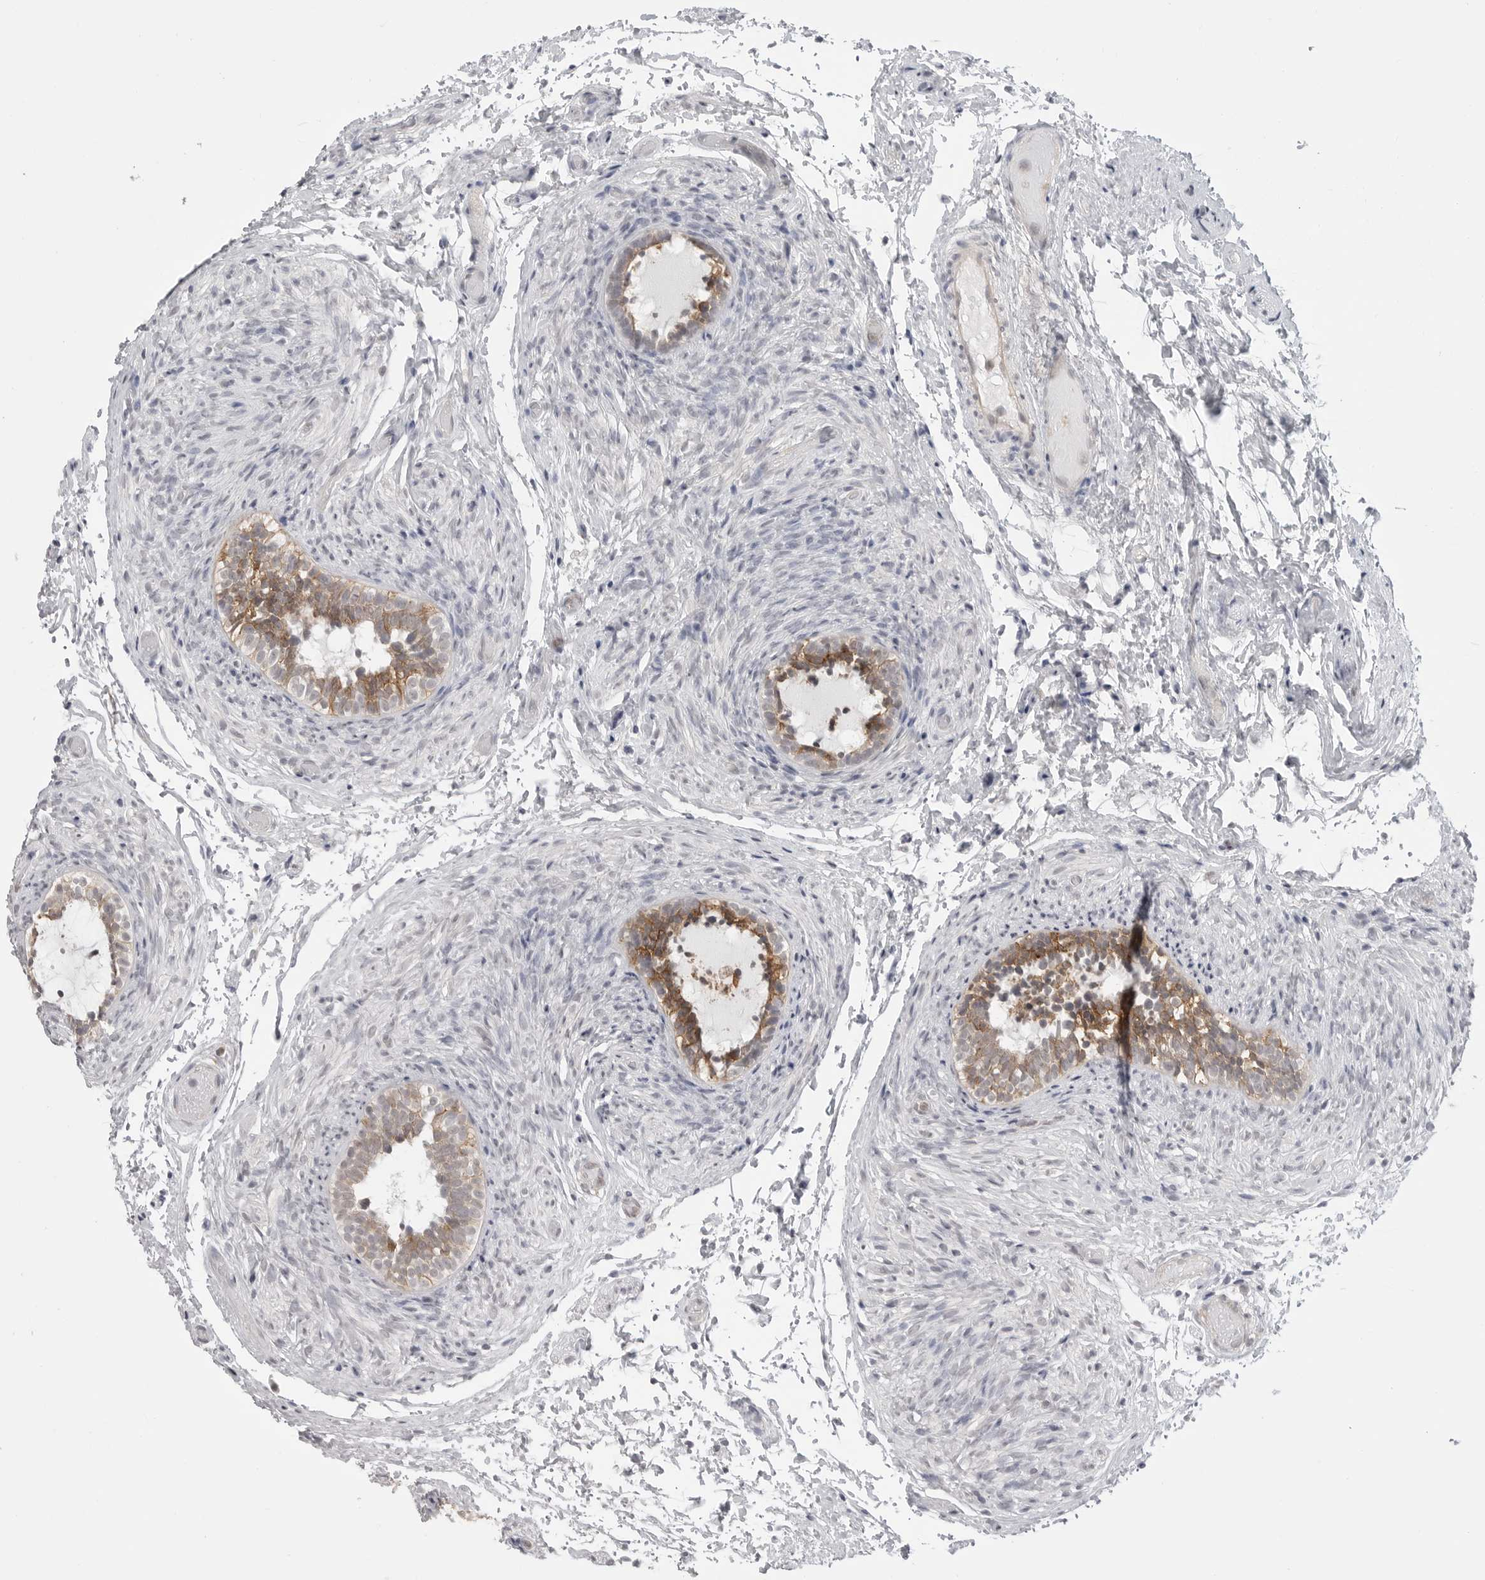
{"staining": {"intensity": "moderate", "quantity": "25%-75%", "location": "cytoplasmic/membranous"}, "tissue": "epididymis", "cell_type": "Glandular cells", "image_type": "normal", "snomed": [{"axis": "morphology", "description": "Normal tissue, NOS"}, {"axis": "topography", "description": "Epididymis"}], "caption": "IHC micrograph of benign human epididymis stained for a protein (brown), which demonstrates medium levels of moderate cytoplasmic/membranous staining in about 25%-75% of glandular cells.", "gene": "IFNGR1", "patient": {"sex": "male", "age": 5}}